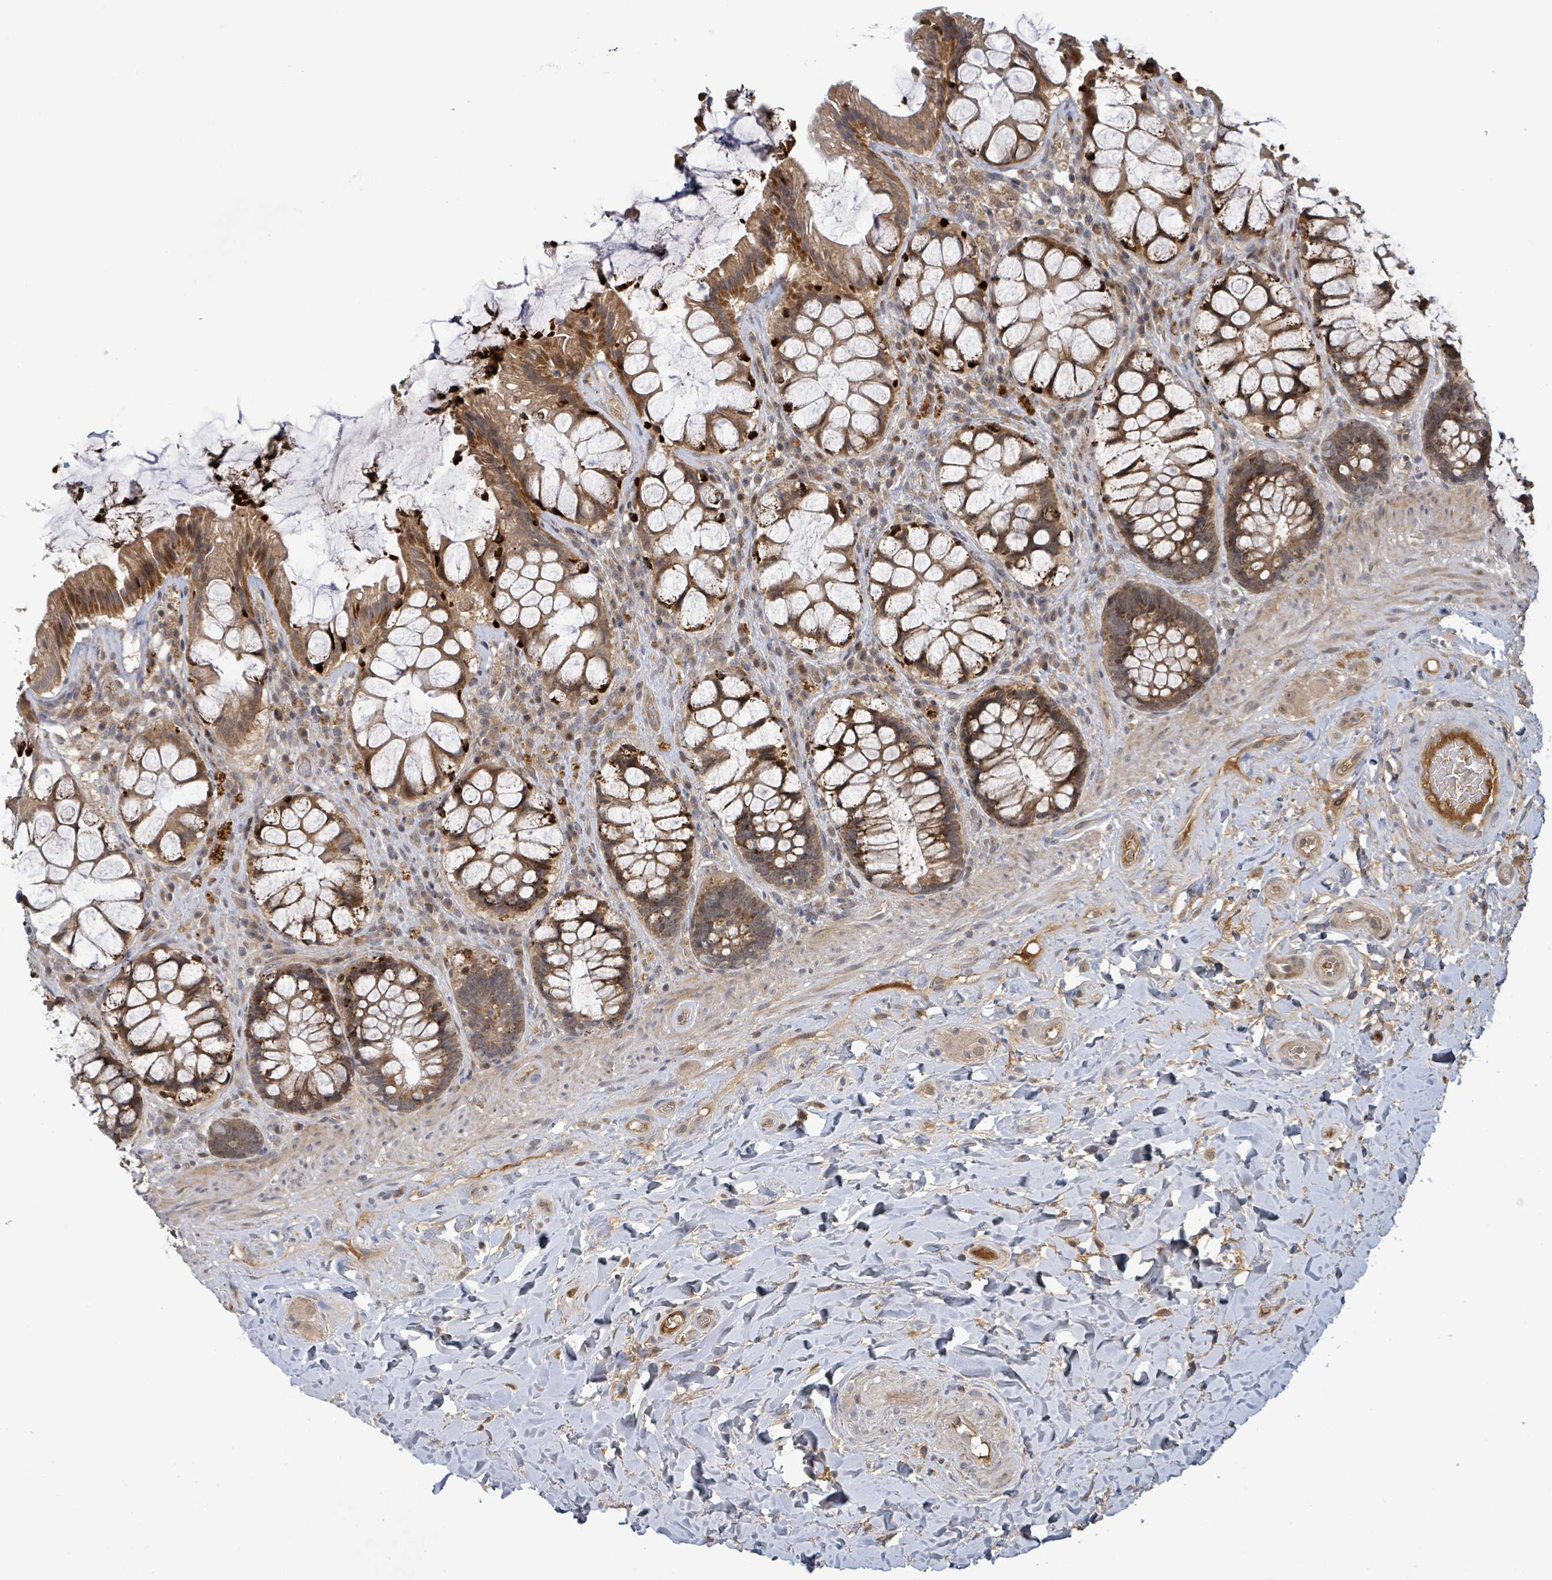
{"staining": {"intensity": "strong", "quantity": "25%-75%", "location": "cytoplasmic/membranous"}, "tissue": "rectum", "cell_type": "Glandular cells", "image_type": "normal", "snomed": [{"axis": "morphology", "description": "Normal tissue, NOS"}, {"axis": "topography", "description": "Rectum"}], "caption": "DAB (3,3'-diaminobenzidine) immunohistochemical staining of benign rectum shows strong cytoplasmic/membranous protein positivity in approximately 25%-75% of glandular cells. Using DAB (3,3'-diaminobenzidine) (brown) and hematoxylin (blue) stains, captured at high magnification using brightfield microscopy.", "gene": "ITGA11", "patient": {"sex": "female", "age": 58}}